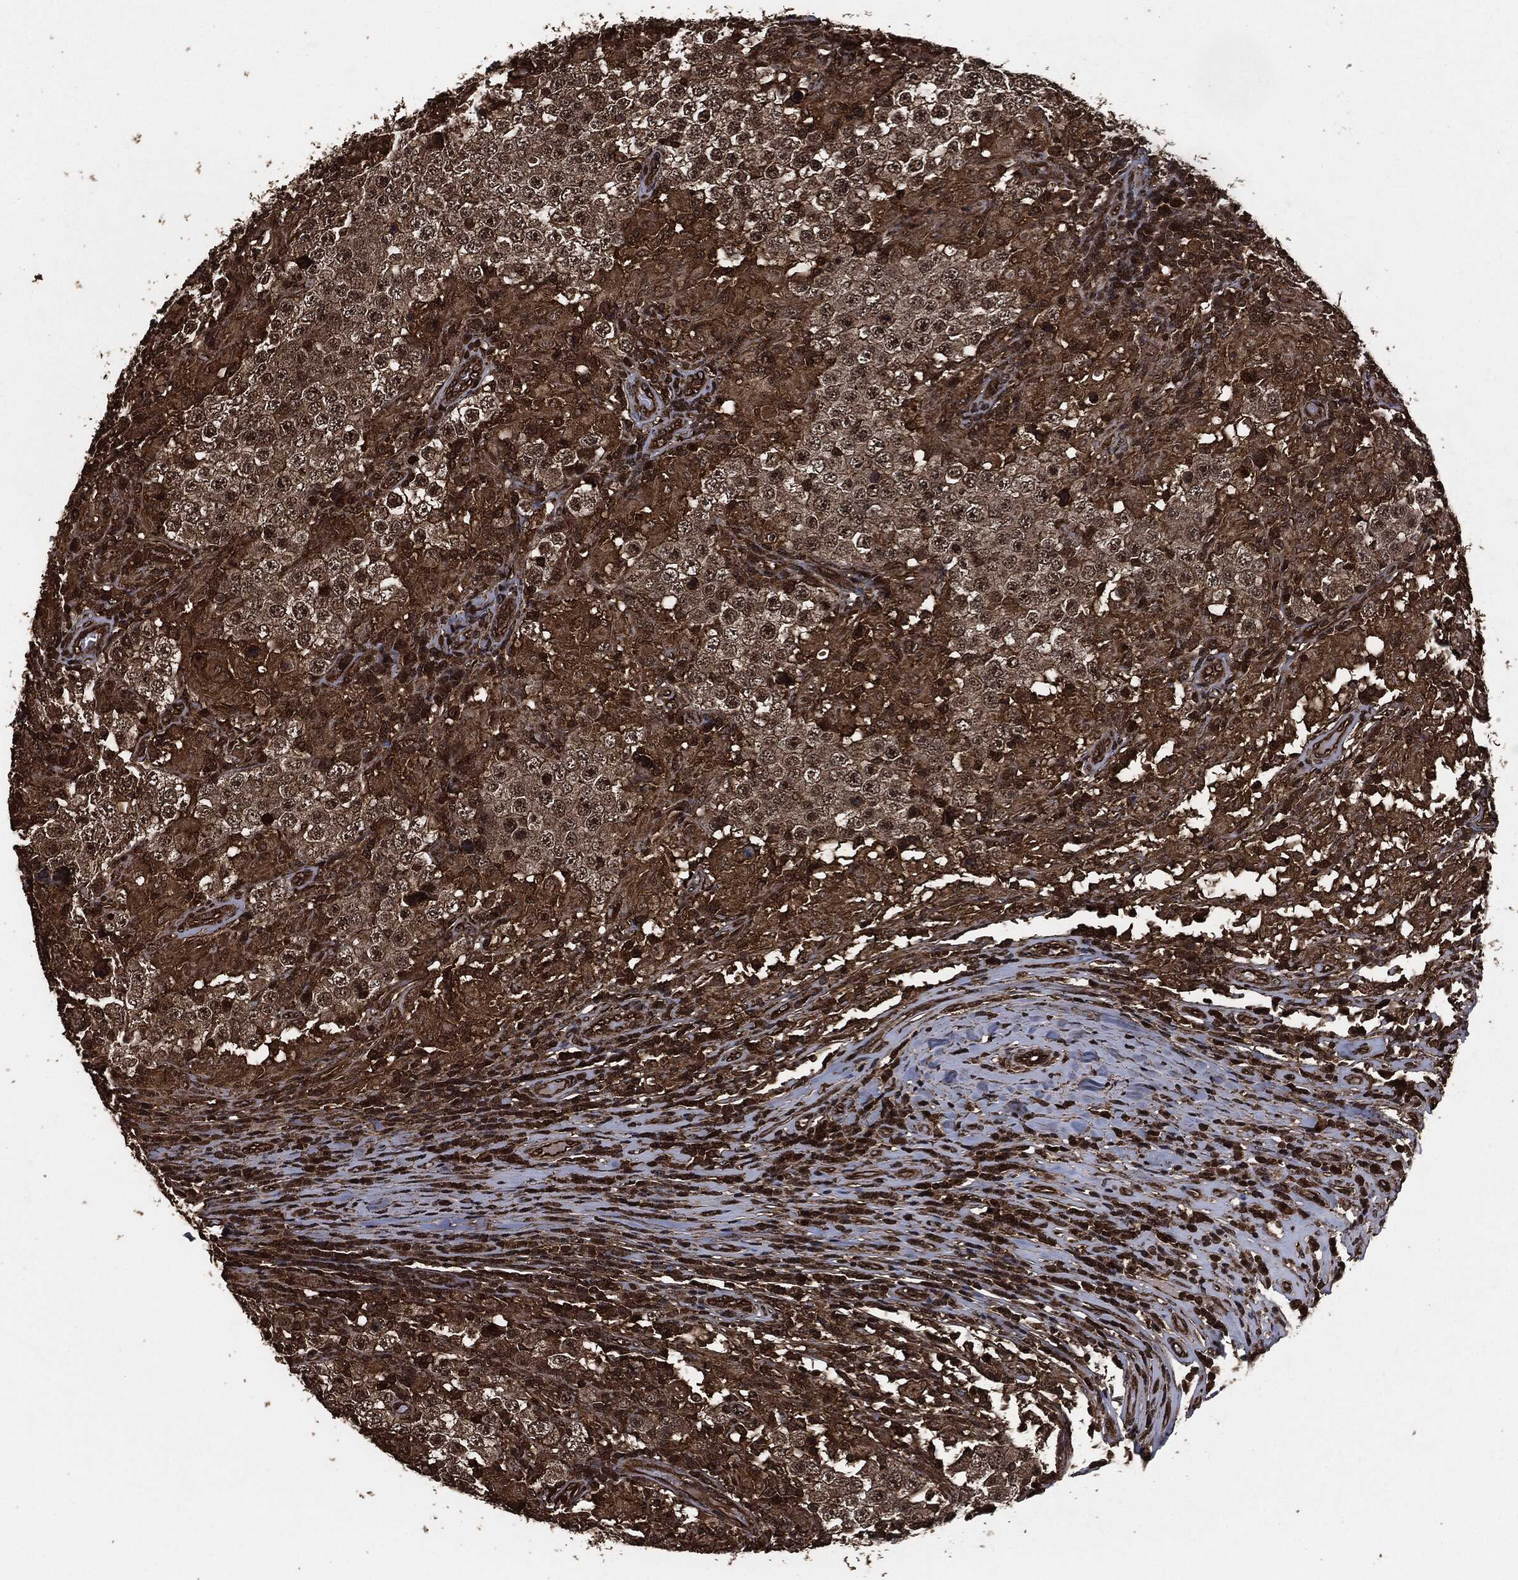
{"staining": {"intensity": "moderate", "quantity": ">75%", "location": "cytoplasmic/membranous"}, "tissue": "testis cancer", "cell_type": "Tumor cells", "image_type": "cancer", "snomed": [{"axis": "morphology", "description": "Seminoma, NOS"}, {"axis": "morphology", "description": "Carcinoma, Embryonal, NOS"}, {"axis": "topography", "description": "Testis"}], "caption": "IHC photomicrograph of neoplastic tissue: testis cancer (seminoma) stained using immunohistochemistry demonstrates medium levels of moderate protein expression localized specifically in the cytoplasmic/membranous of tumor cells, appearing as a cytoplasmic/membranous brown color.", "gene": "HRAS", "patient": {"sex": "male", "age": 41}}